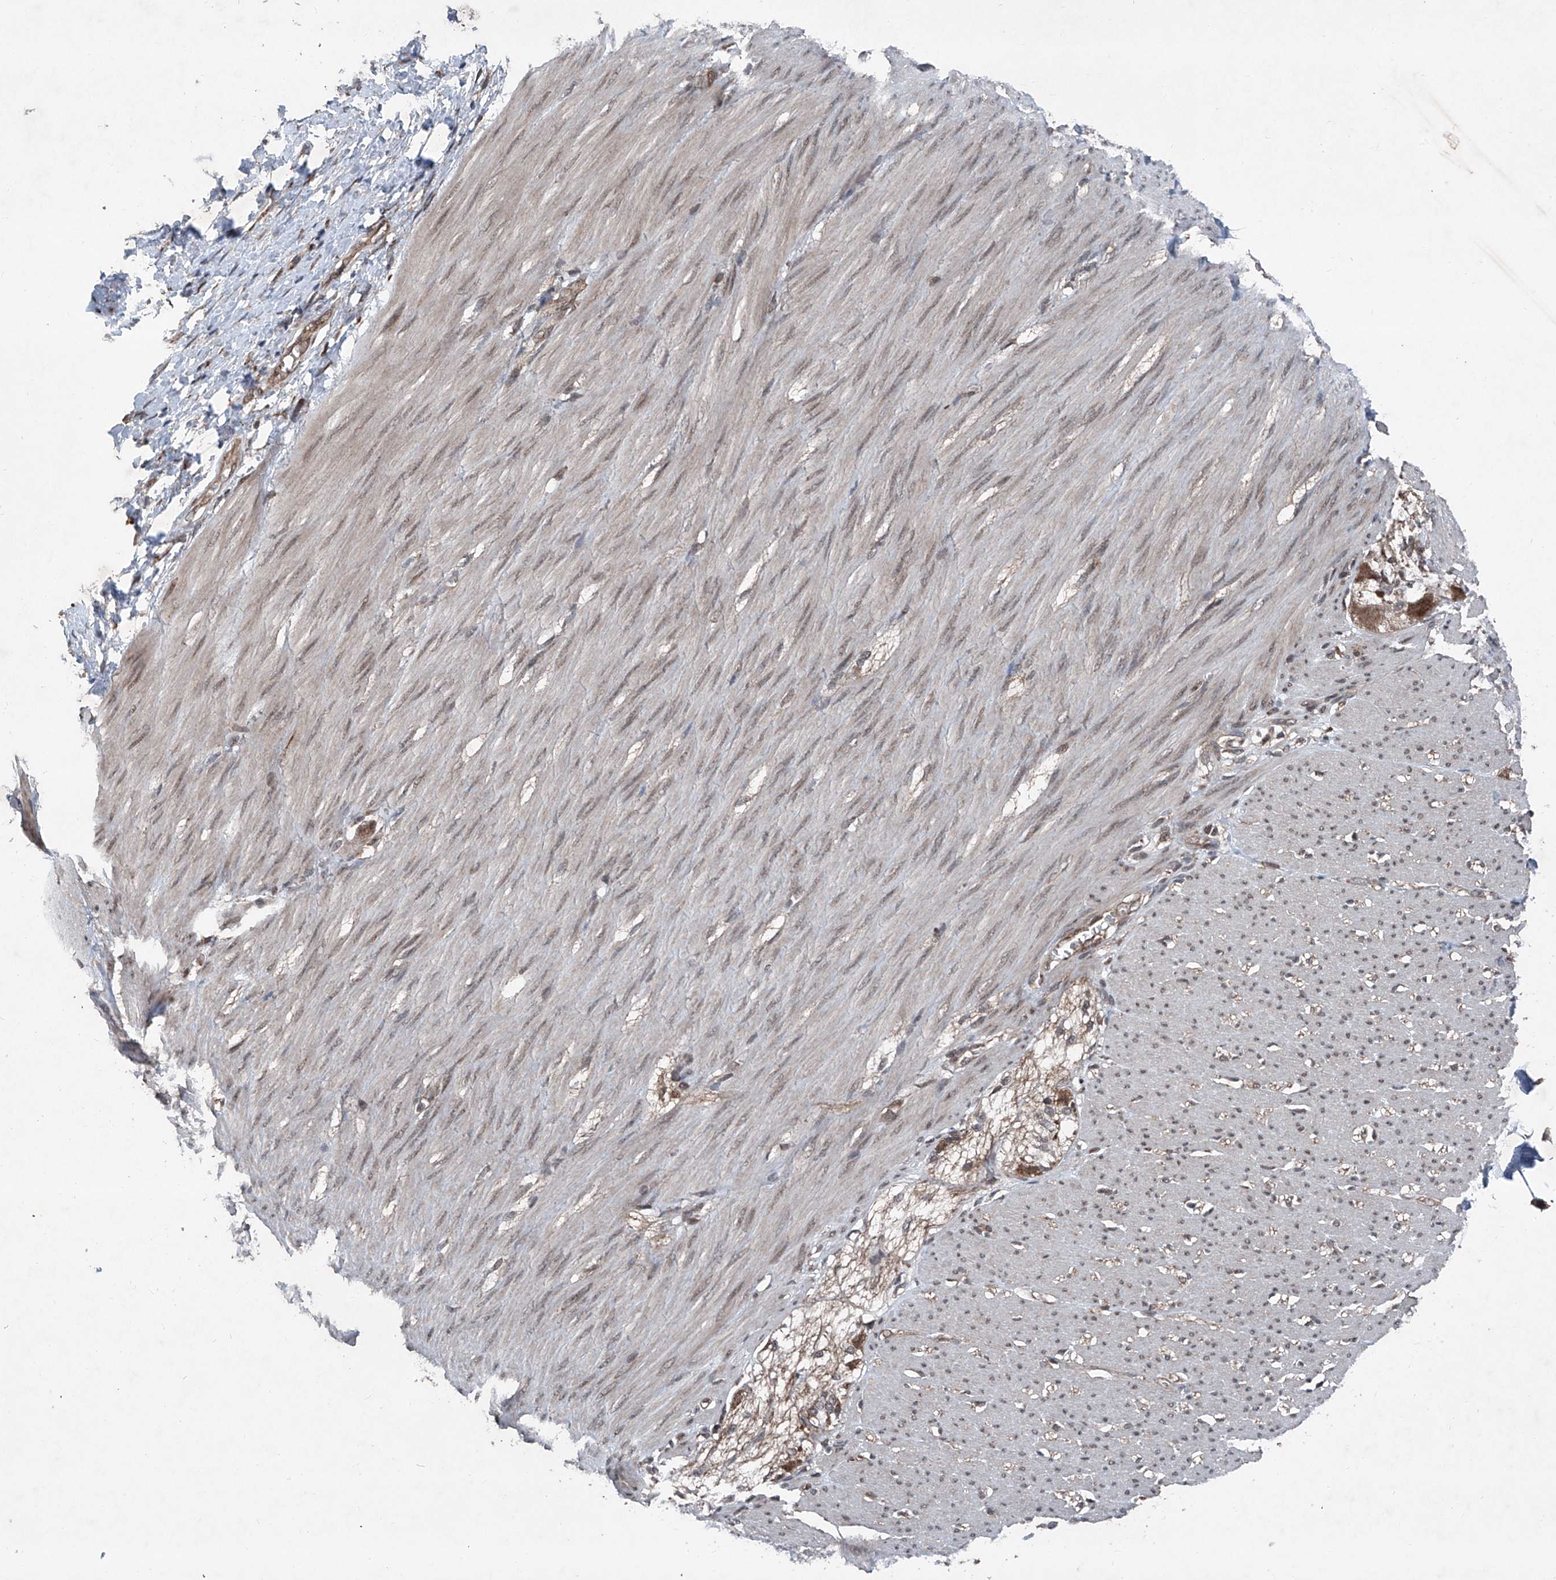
{"staining": {"intensity": "weak", "quantity": ">75%", "location": "cytoplasmic/membranous,nuclear"}, "tissue": "smooth muscle", "cell_type": "Smooth muscle cells", "image_type": "normal", "snomed": [{"axis": "morphology", "description": "Normal tissue, NOS"}, {"axis": "morphology", "description": "Adenocarcinoma, NOS"}, {"axis": "topography", "description": "Colon"}, {"axis": "topography", "description": "Peripheral nerve tissue"}], "caption": "This histopathology image displays IHC staining of benign human smooth muscle, with low weak cytoplasmic/membranous,nuclear expression in approximately >75% of smooth muscle cells.", "gene": "COA7", "patient": {"sex": "male", "age": 14}}